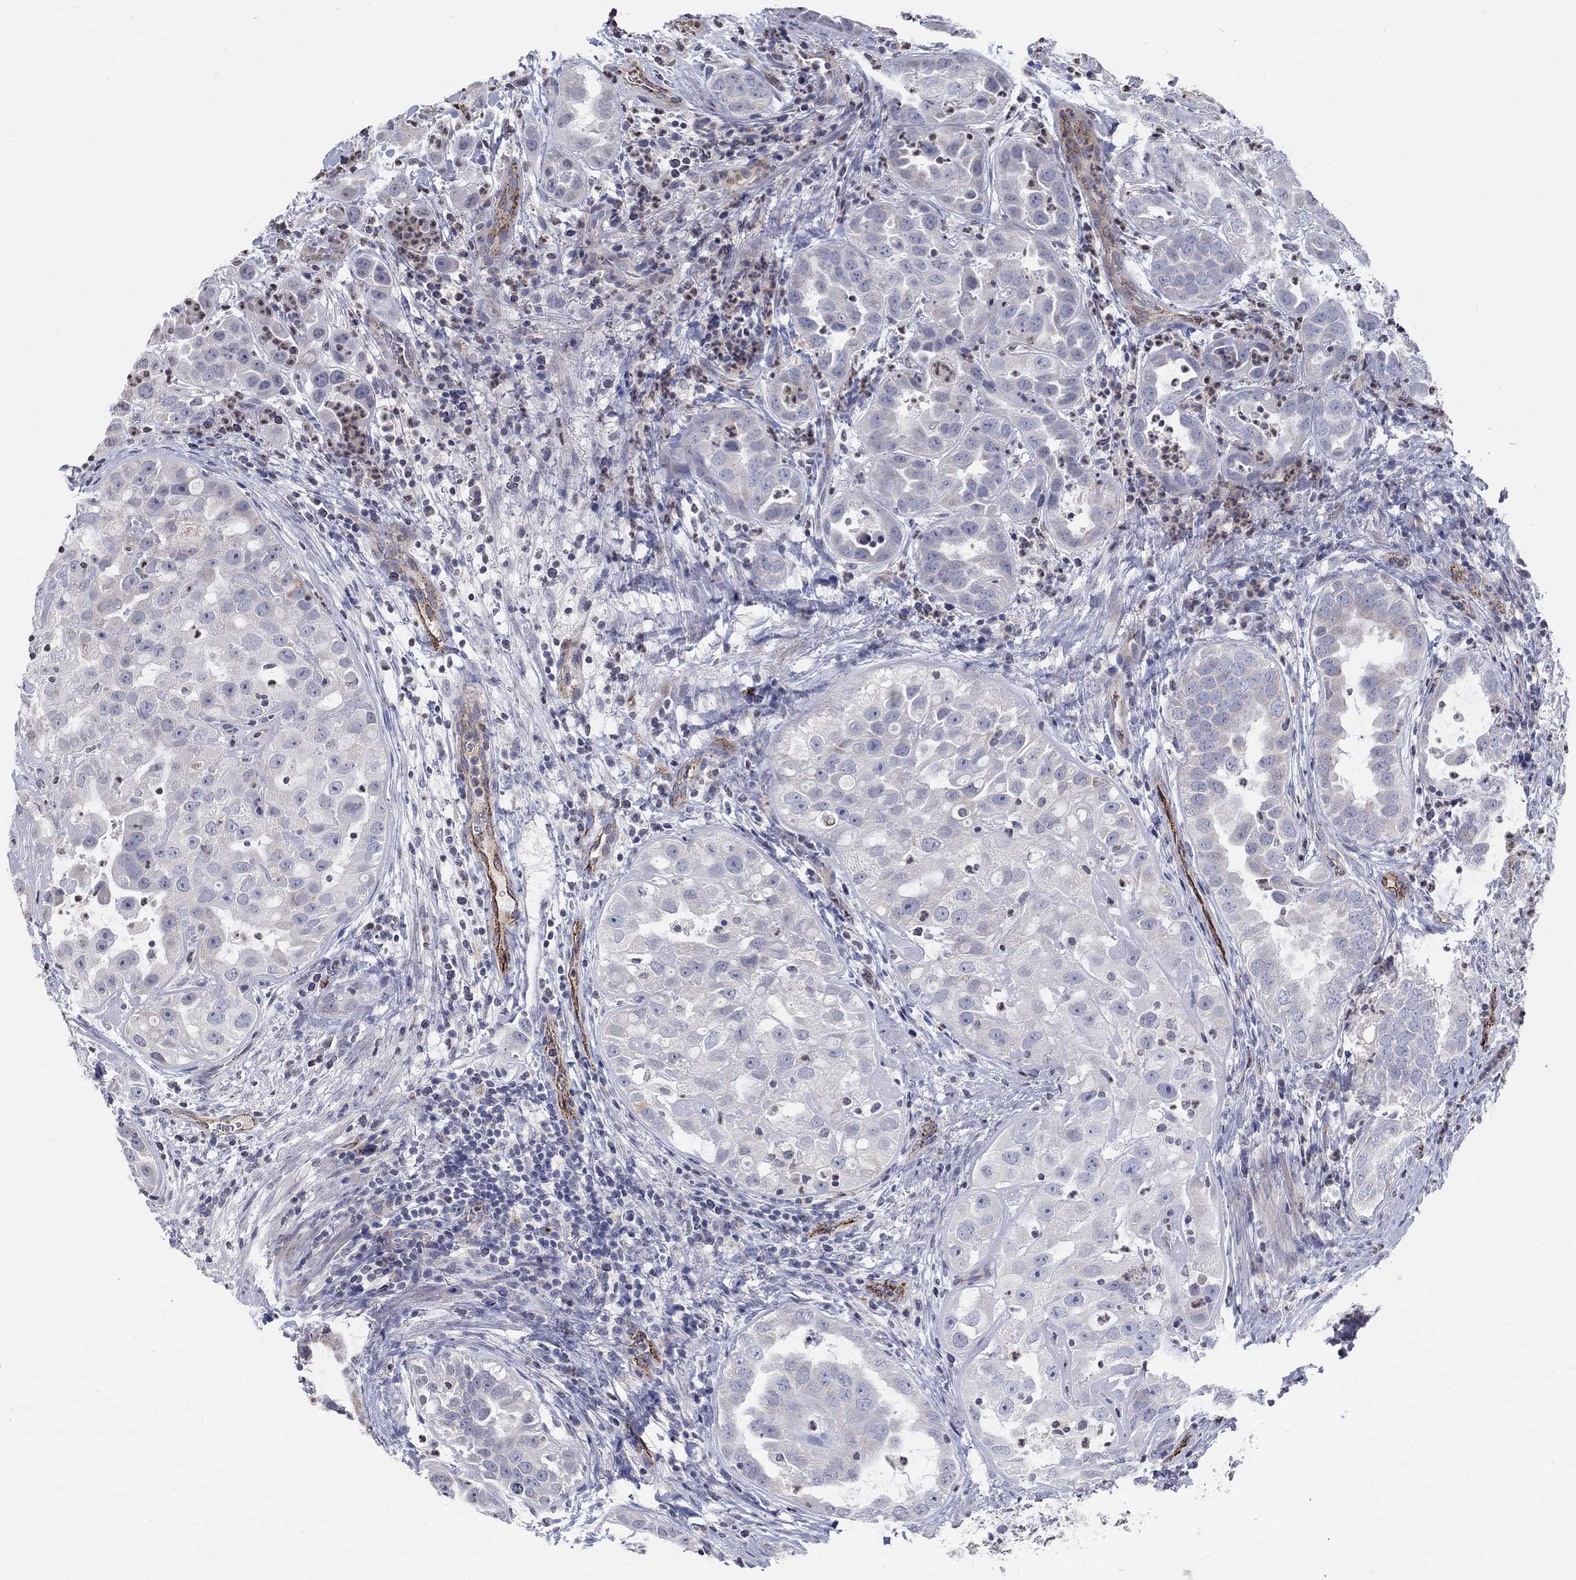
{"staining": {"intensity": "negative", "quantity": "none", "location": "none"}, "tissue": "urothelial cancer", "cell_type": "Tumor cells", "image_type": "cancer", "snomed": [{"axis": "morphology", "description": "Urothelial carcinoma, High grade"}, {"axis": "topography", "description": "Urinary bladder"}], "caption": "This is a photomicrograph of IHC staining of urothelial carcinoma (high-grade), which shows no positivity in tumor cells.", "gene": "TINAG", "patient": {"sex": "female", "age": 41}}